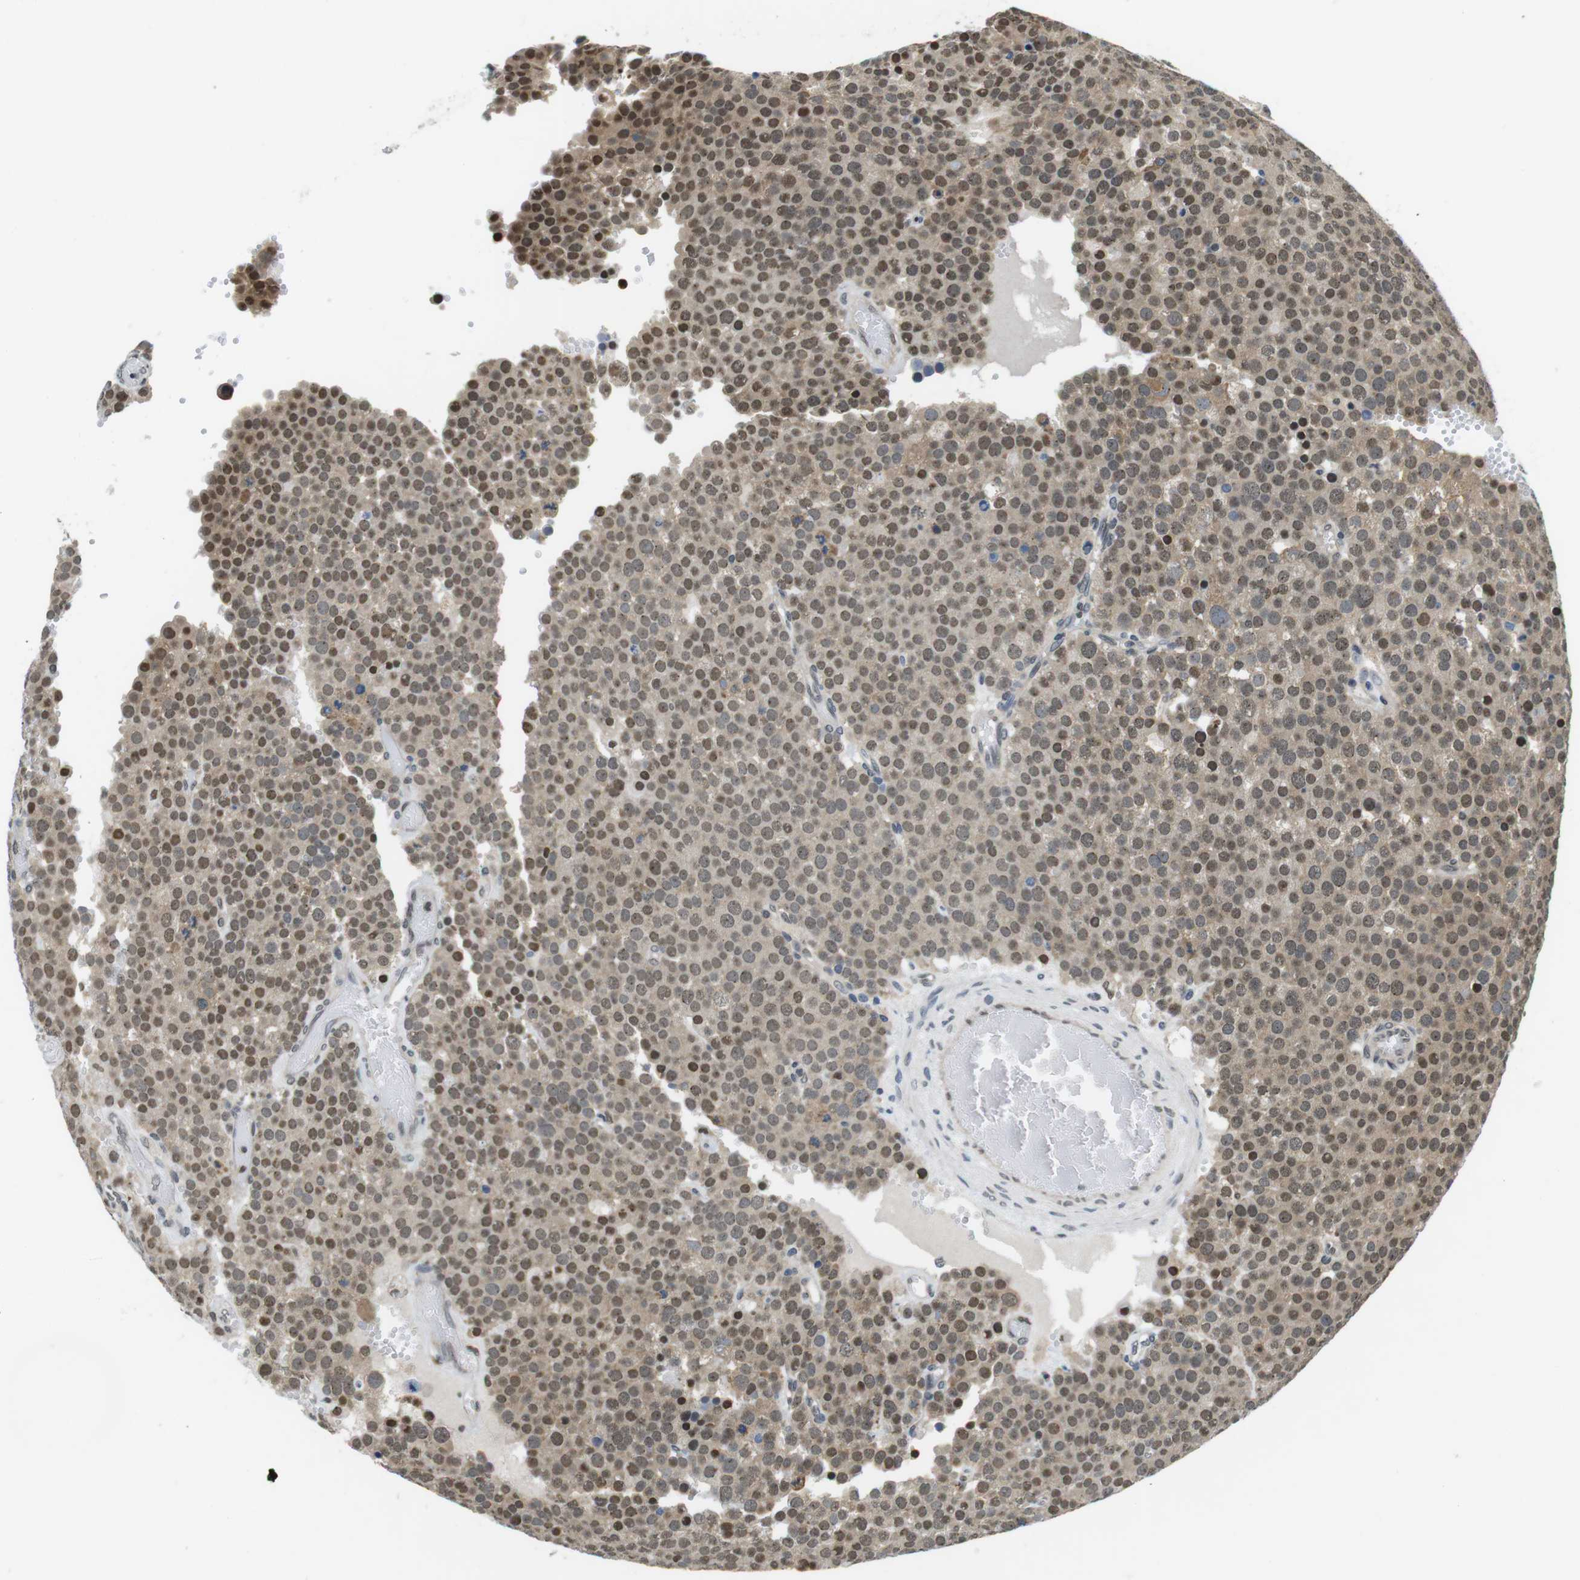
{"staining": {"intensity": "moderate", "quantity": "25%-75%", "location": "cytoplasmic/membranous,nuclear"}, "tissue": "testis cancer", "cell_type": "Tumor cells", "image_type": "cancer", "snomed": [{"axis": "morphology", "description": "Normal tissue, NOS"}, {"axis": "morphology", "description": "Seminoma, NOS"}, {"axis": "topography", "description": "Testis"}], "caption": "High-magnification brightfield microscopy of seminoma (testis) stained with DAB (brown) and counterstained with hematoxylin (blue). tumor cells exhibit moderate cytoplasmic/membranous and nuclear expression is identified in approximately25%-75% of cells.", "gene": "NEK4", "patient": {"sex": "male", "age": 71}}